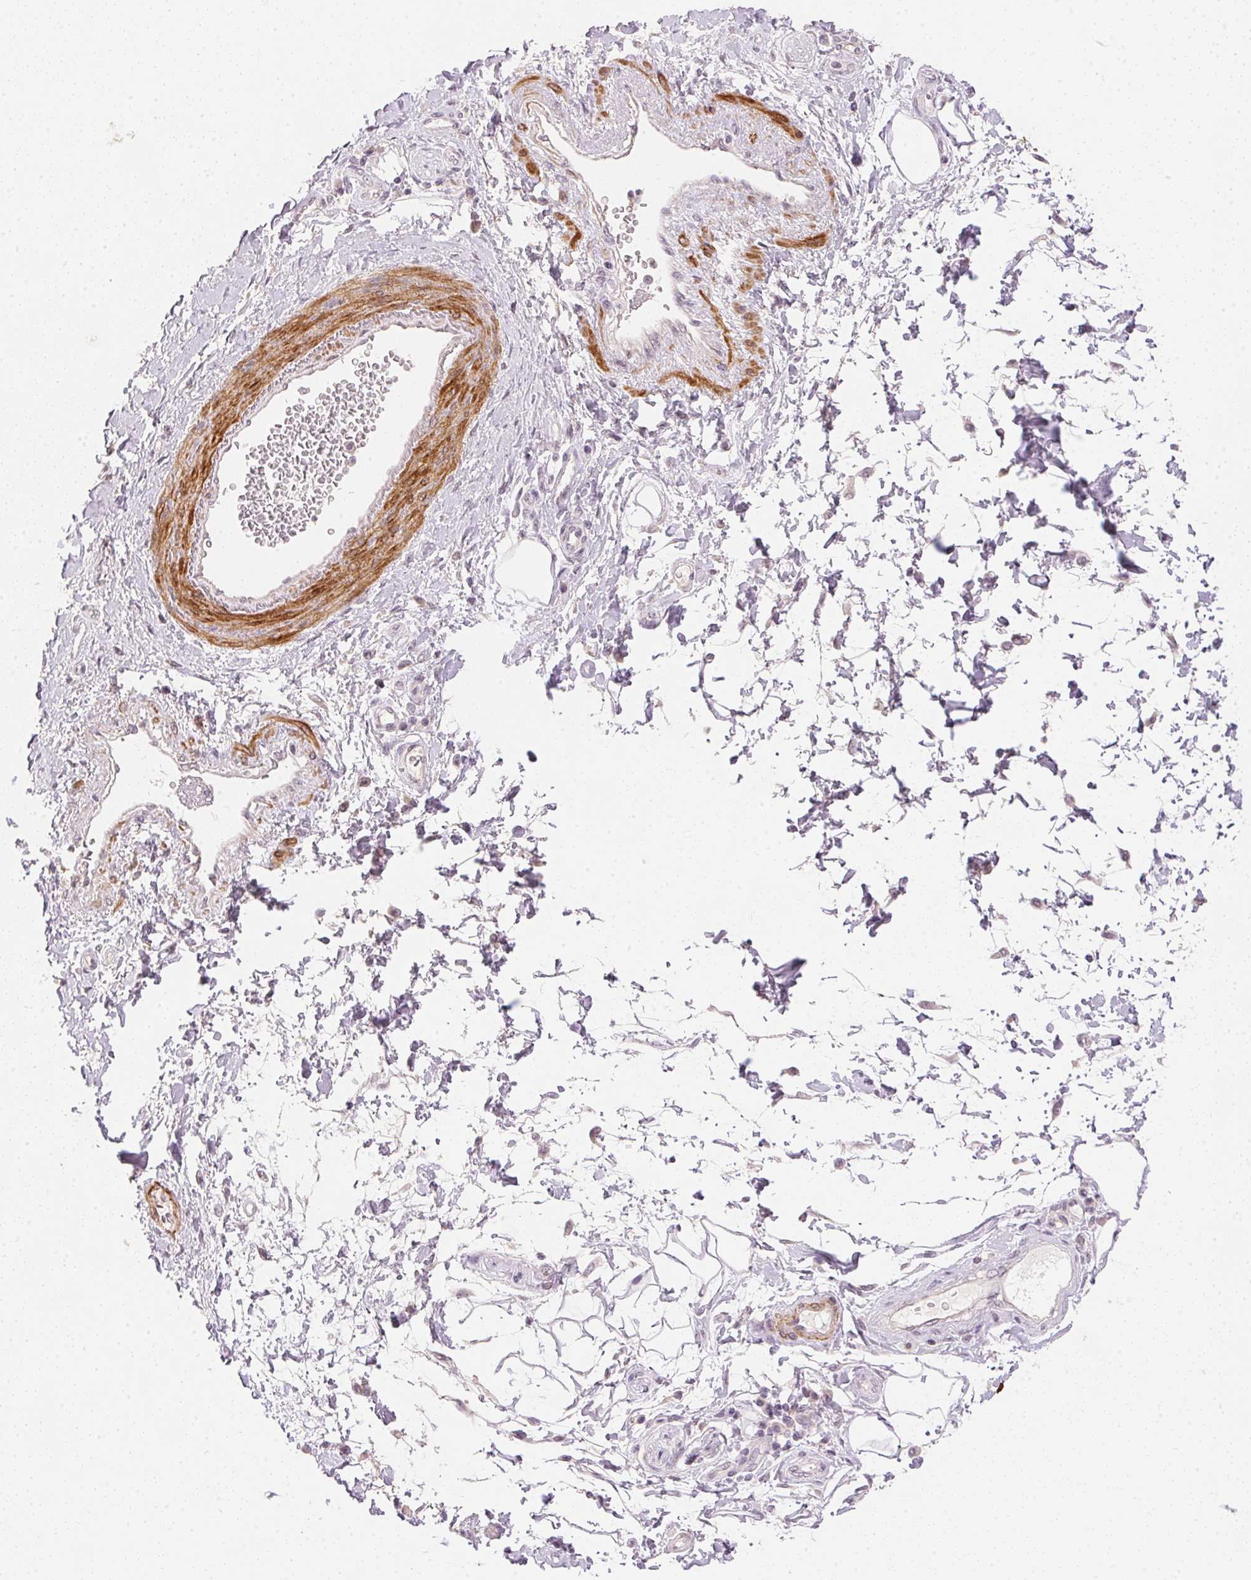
{"staining": {"intensity": "weak", "quantity": "<25%", "location": "cytoplasmic/membranous"}, "tissue": "adipose tissue", "cell_type": "Adipocytes", "image_type": "normal", "snomed": [{"axis": "morphology", "description": "Normal tissue, NOS"}, {"axis": "topography", "description": "Urinary bladder"}, {"axis": "topography", "description": "Peripheral nerve tissue"}], "caption": "Immunohistochemistry micrograph of normal adipose tissue stained for a protein (brown), which reveals no expression in adipocytes.", "gene": "SMTN", "patient": {"sex": "female", "age": 60}}